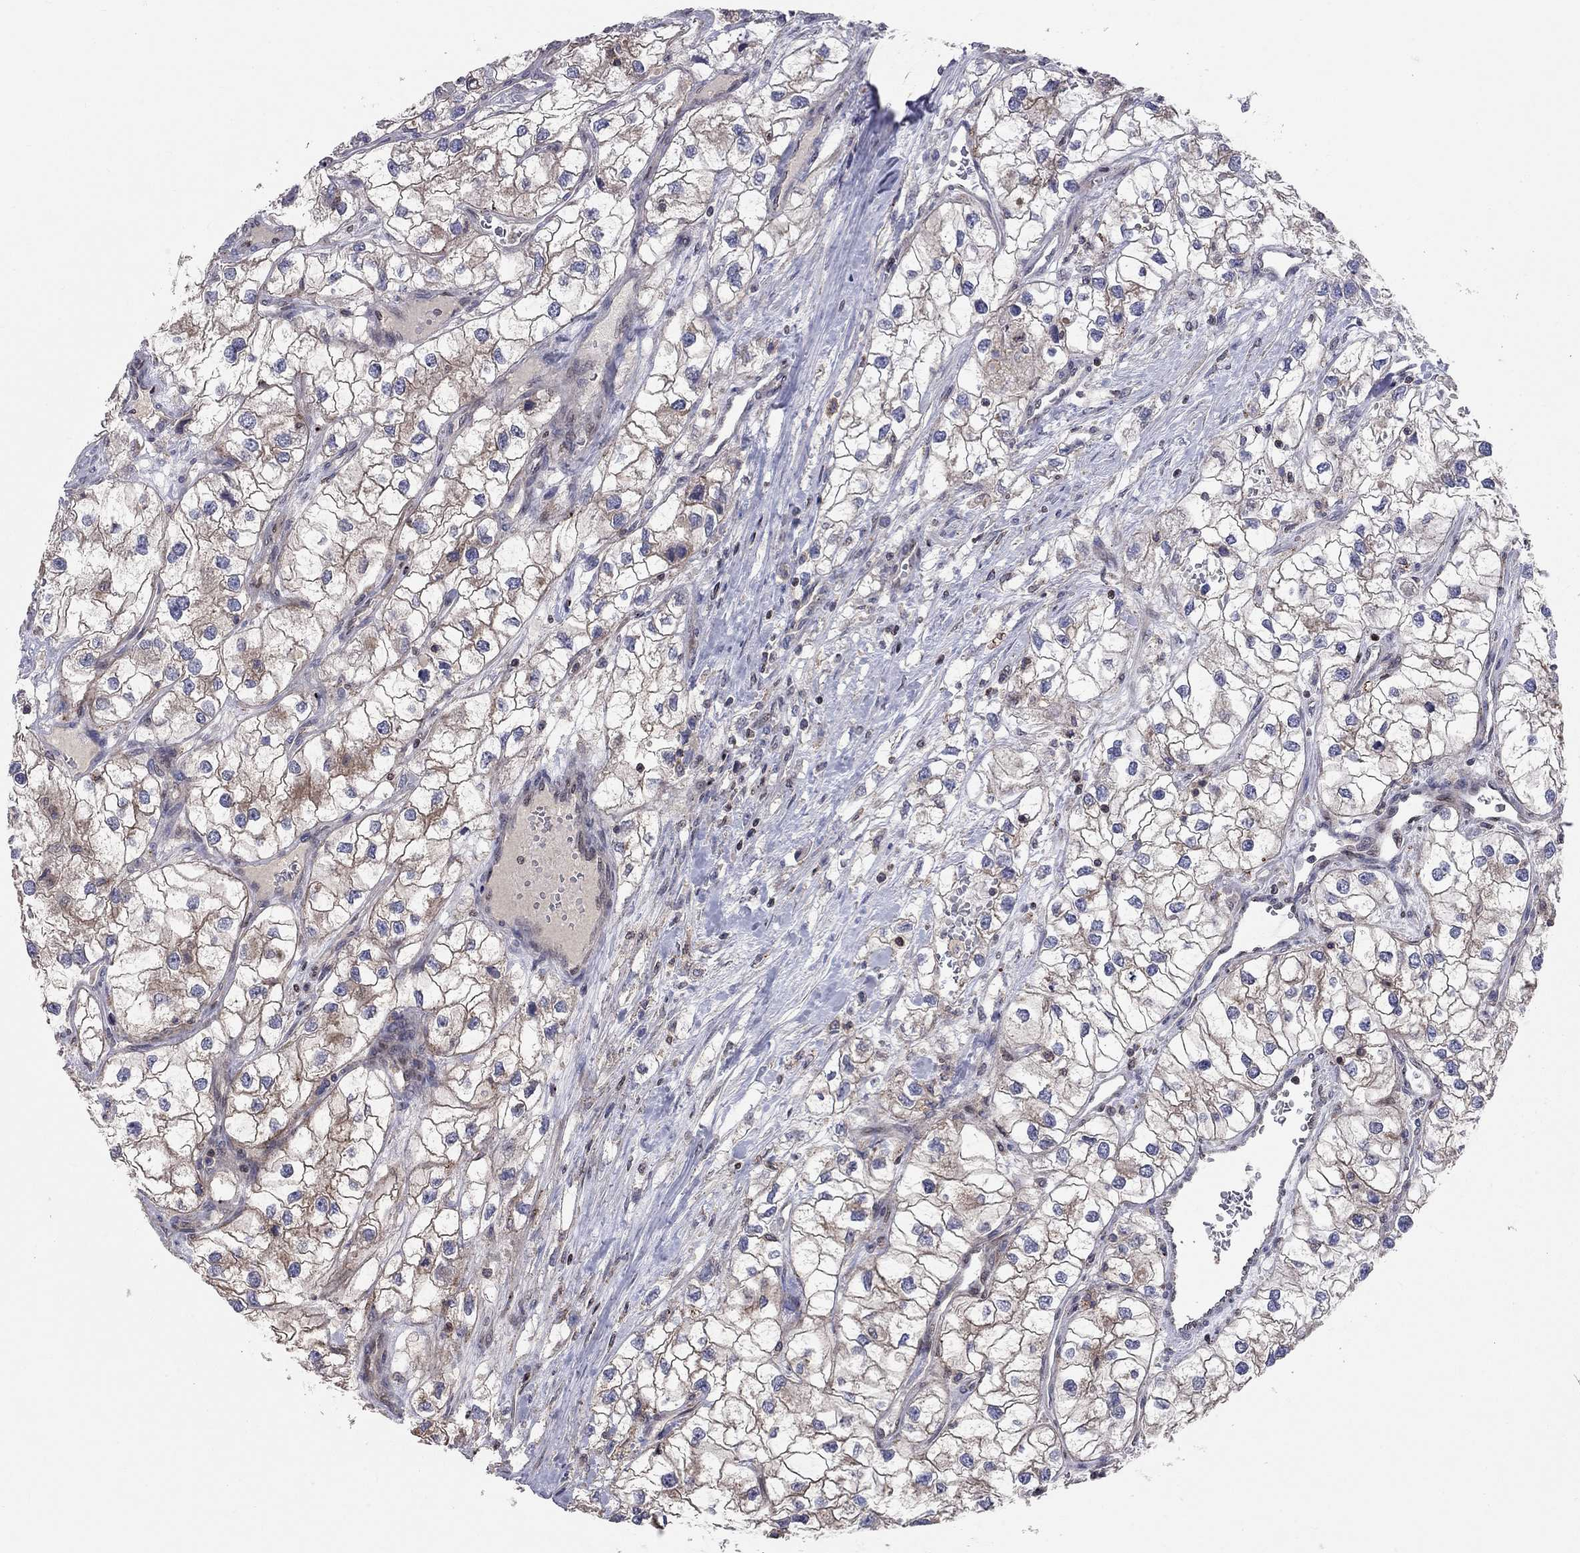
{"staining": {"intensity": "weak", "quantity": "25%-75%", "location": "cytoplasmic/membranous"}, "tissue": "renal cancer", "cell_type": "Tumor cells", "image_type": "cancer", "snomed": [{"axis": "morphology", "description": "Adenocarcinoma, NOS"}, {"axis": "topography", "description": "Kidney"}], "caption": "Tumor cells show low levels of weak cytoplasmic/membranous positivity in about 25%-75% of cells in human renal cancer (adenocarcinoma). The protein of interest is shown in brown color, while the nuclei are stained blue.", "gene": "ERN2", "patient": {"sex": "male", "age": 59}}